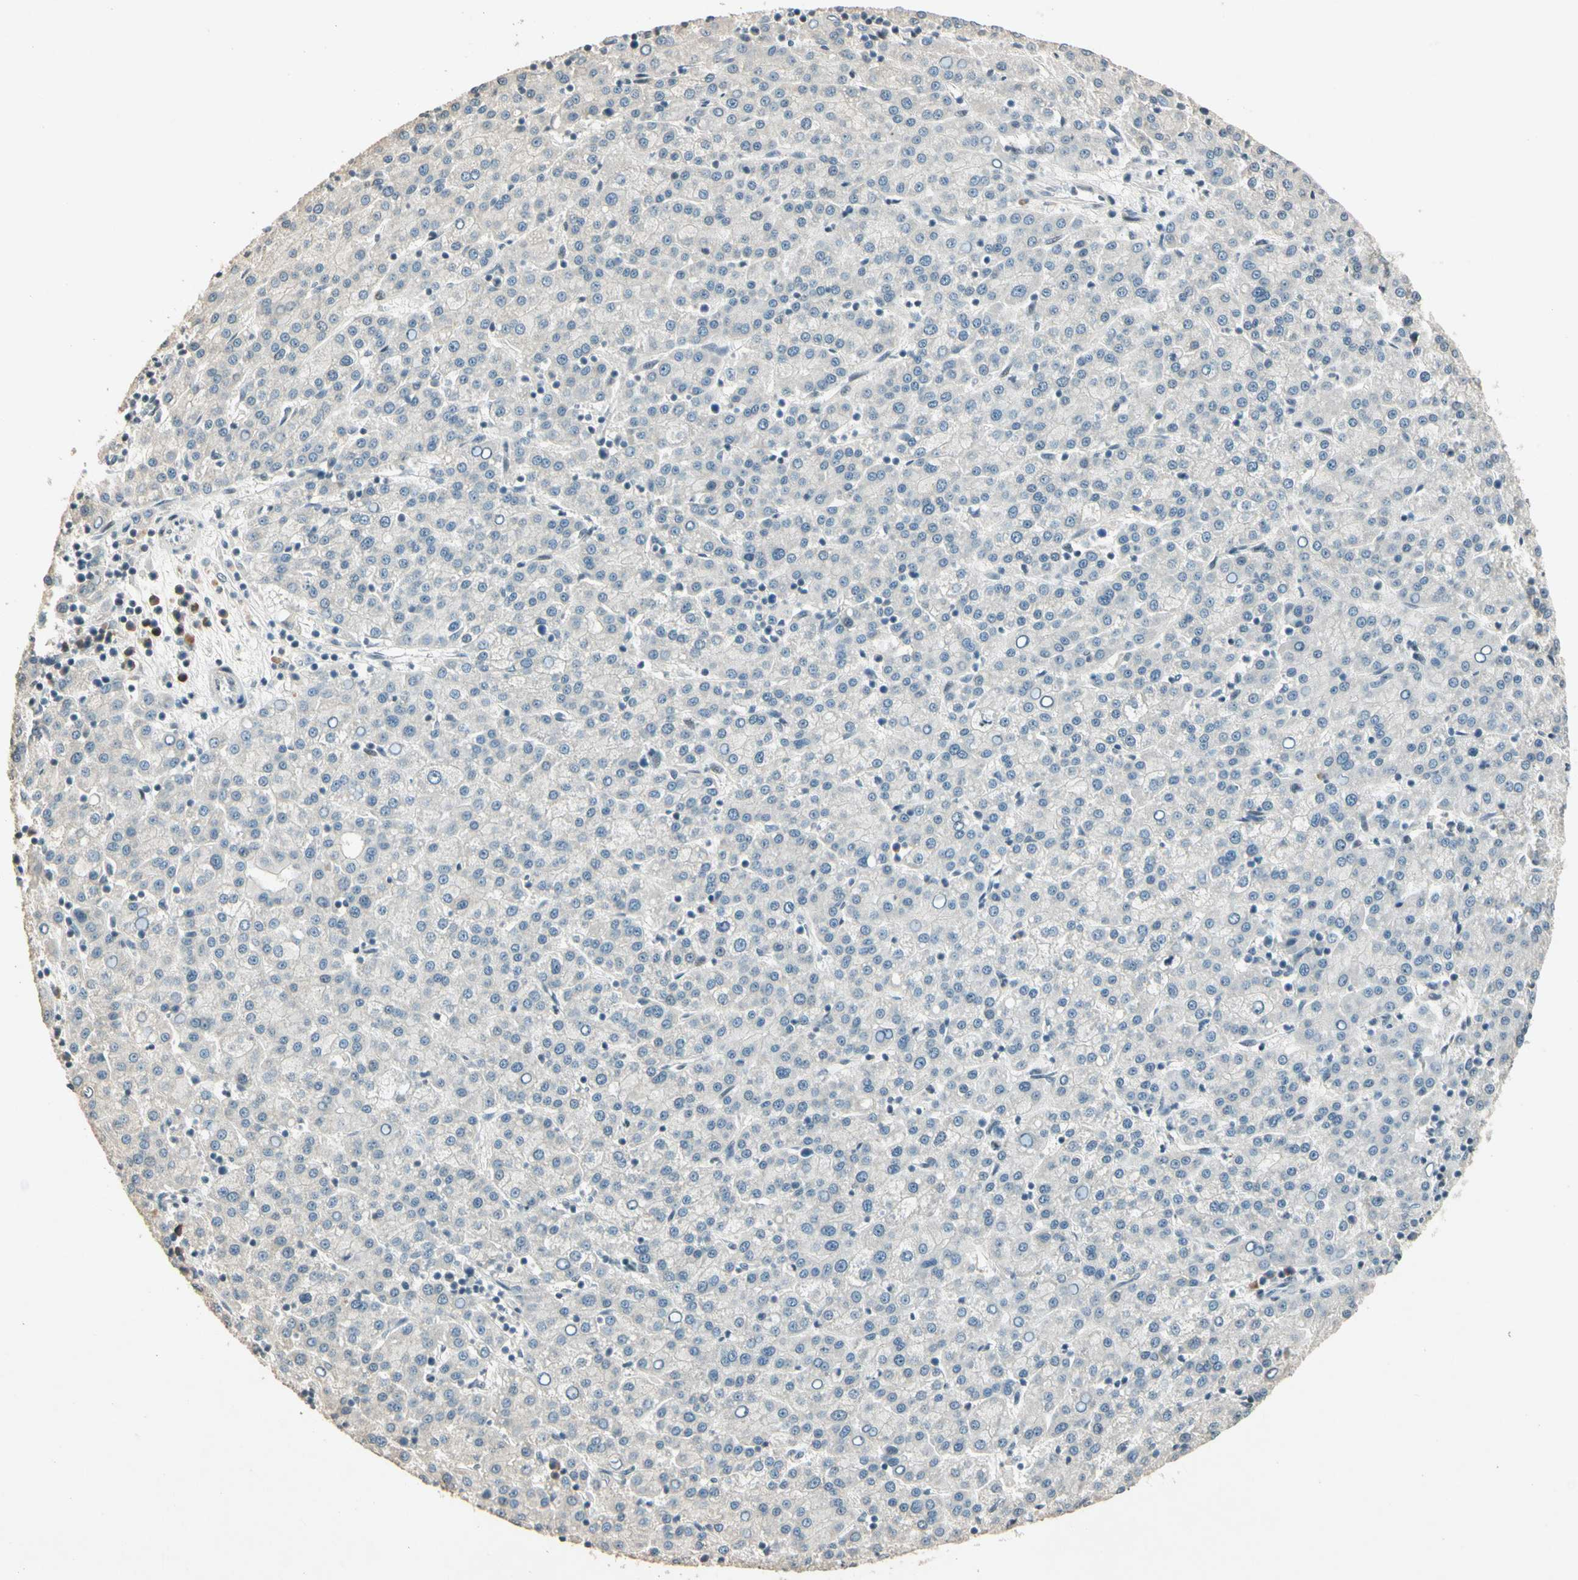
{"staining": {"intensity": "negative", "quantity": "none", "location": "none"}, "tissue": "liver cancer", "cell_type": "Tumor cells", "image_type": "cancer", "snomed": [{"axis": "morphology", "description": "Carcinoma, Hepatocellular, NOS"}, {"axis": "topography", "description": "Liver"}], "caption": "Human hepatocellular carcinoma (liver) stained for a protein using IHC reveals no positivity in tumor cells.", "gene": "ZBTB4", "patient": {"sex": "female", "age": 58}}